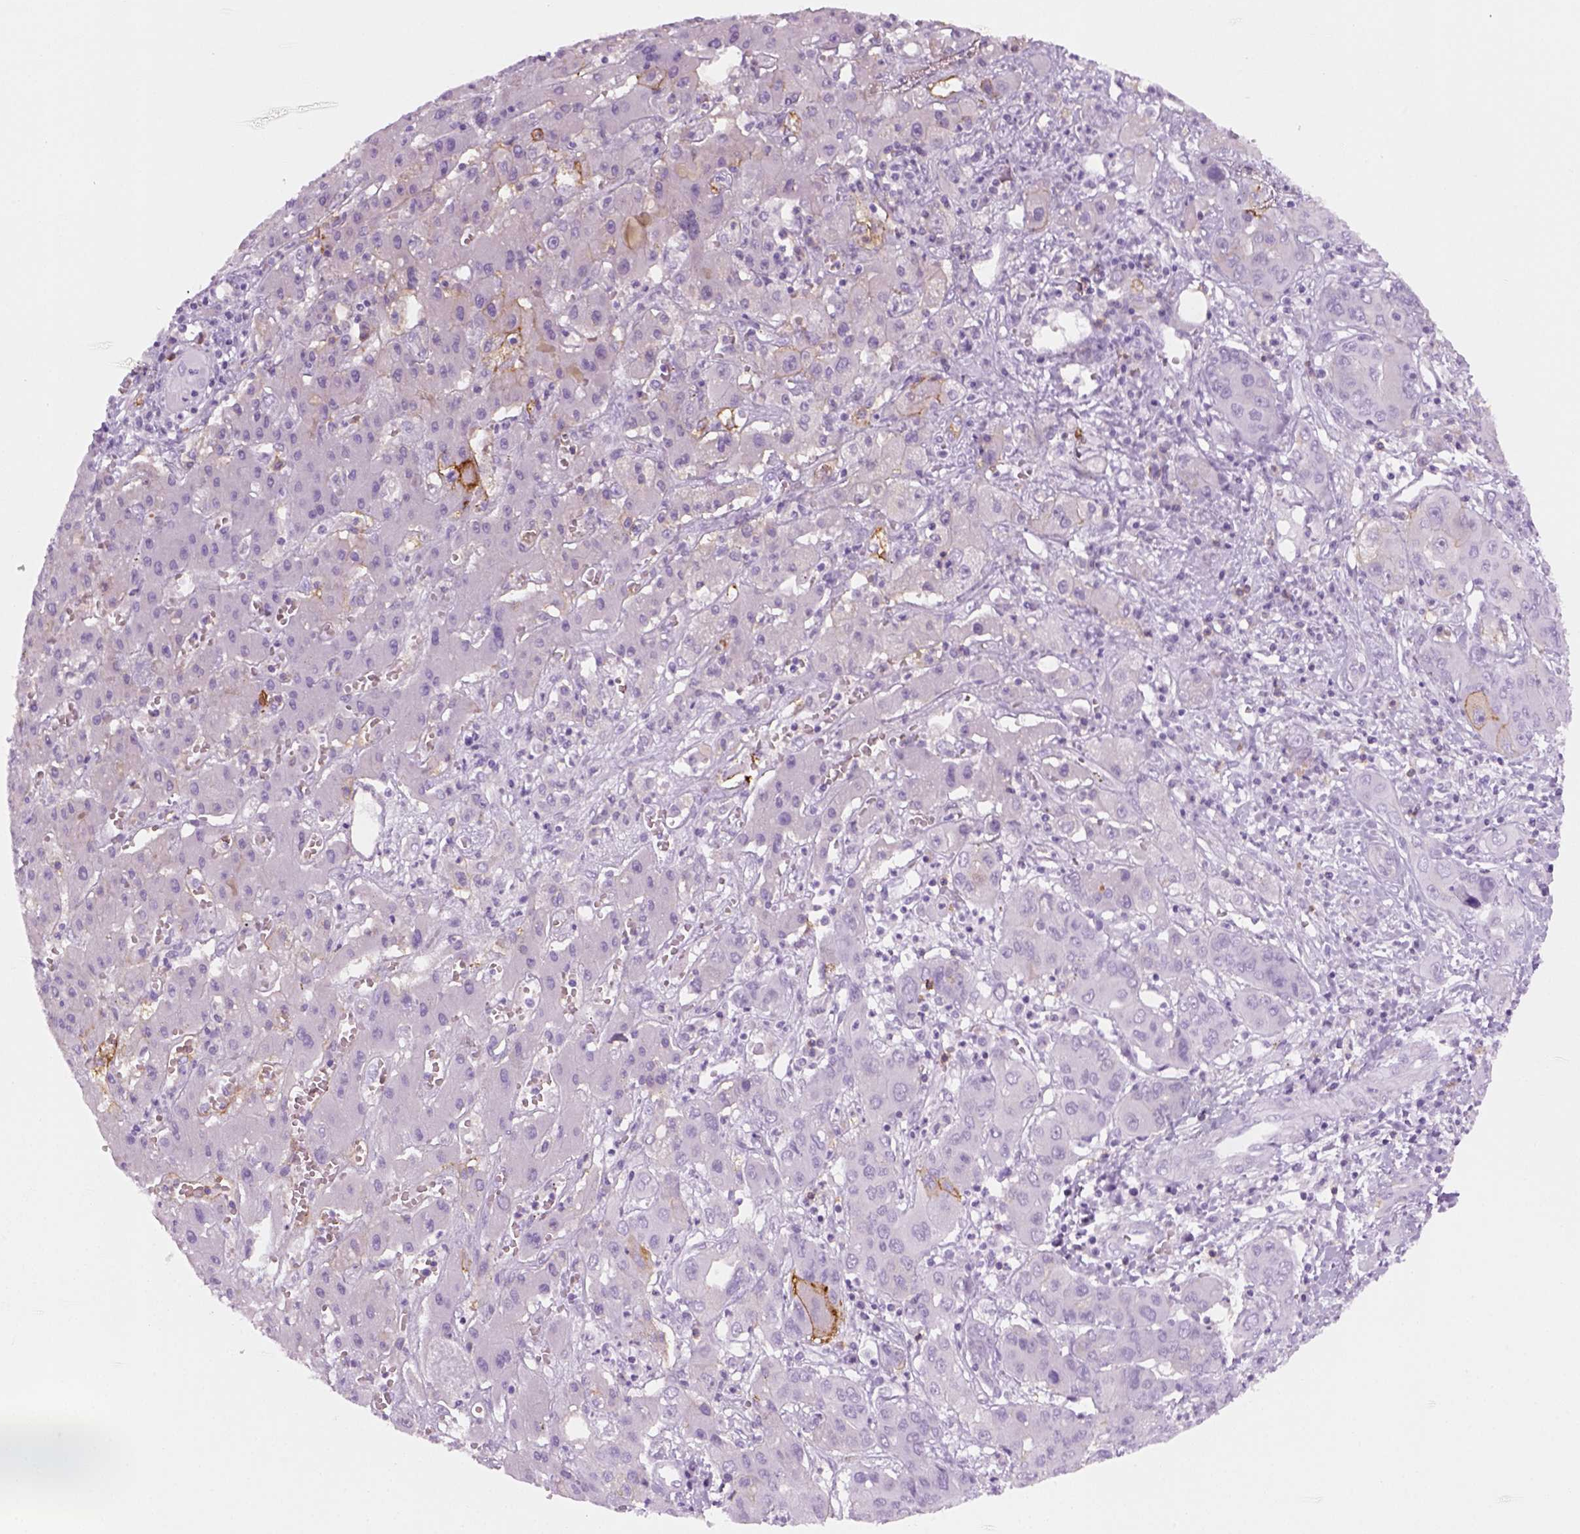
{"staining": {"intensity": "negative", "quantity": "none", "location": "none"}, "tissue": "liver cancer", "cell_type": "Tumor cells", "image_type": "cancer", "snomed": [{"axis": "morphology", "description": "Cholangiocarcinoma"}, {"axis": "topography", "description": "Liver"}], "caption": "This photomicrograph is of cholangiocarcinoma (liver) stained with immunohistochemistry (IHC) to label a protein in brown with the nuclei are counter-stained blue. There is no expression in tumor cells.", "gene": "AQP3", "patient": {"sex": "male", "age": 67}}